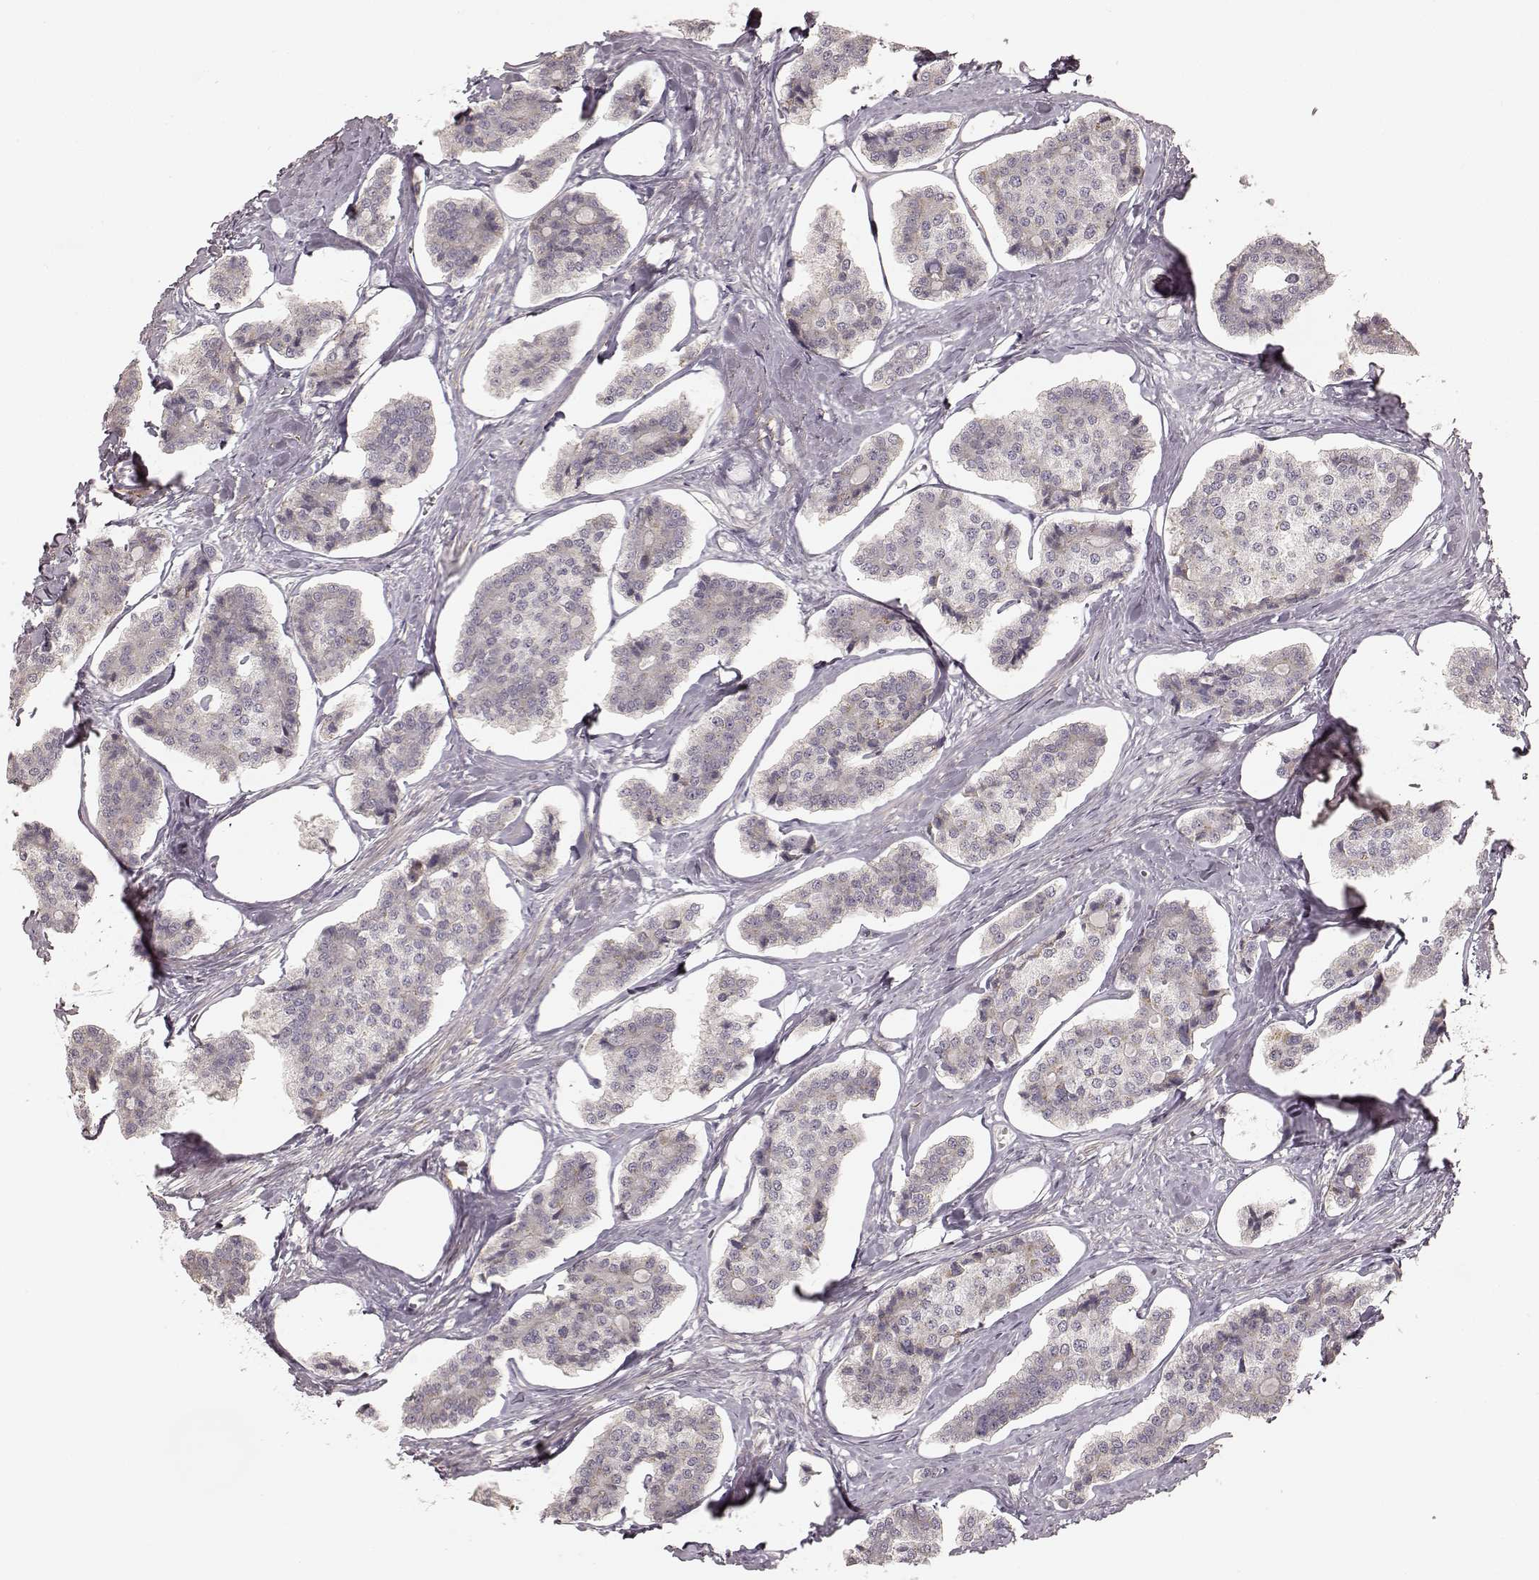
{"staining": {"intensity": "negative", "quantity": "none", "location": "none"}, "tissue": "carcinoid", "cell_type": "Tumor cells", "image_type": "cancer", "snomed": [{"axis": "morphology", "description": "Carcinoid, malignant, NOS"}, {"axis": "topography", "description": "Small intestine"}], "caption": "A micrograph of human carcinoid is negative for staining in tumor cells.", "gene": "KCNJ9", "patient": {"sex": "female", "age": 65}}